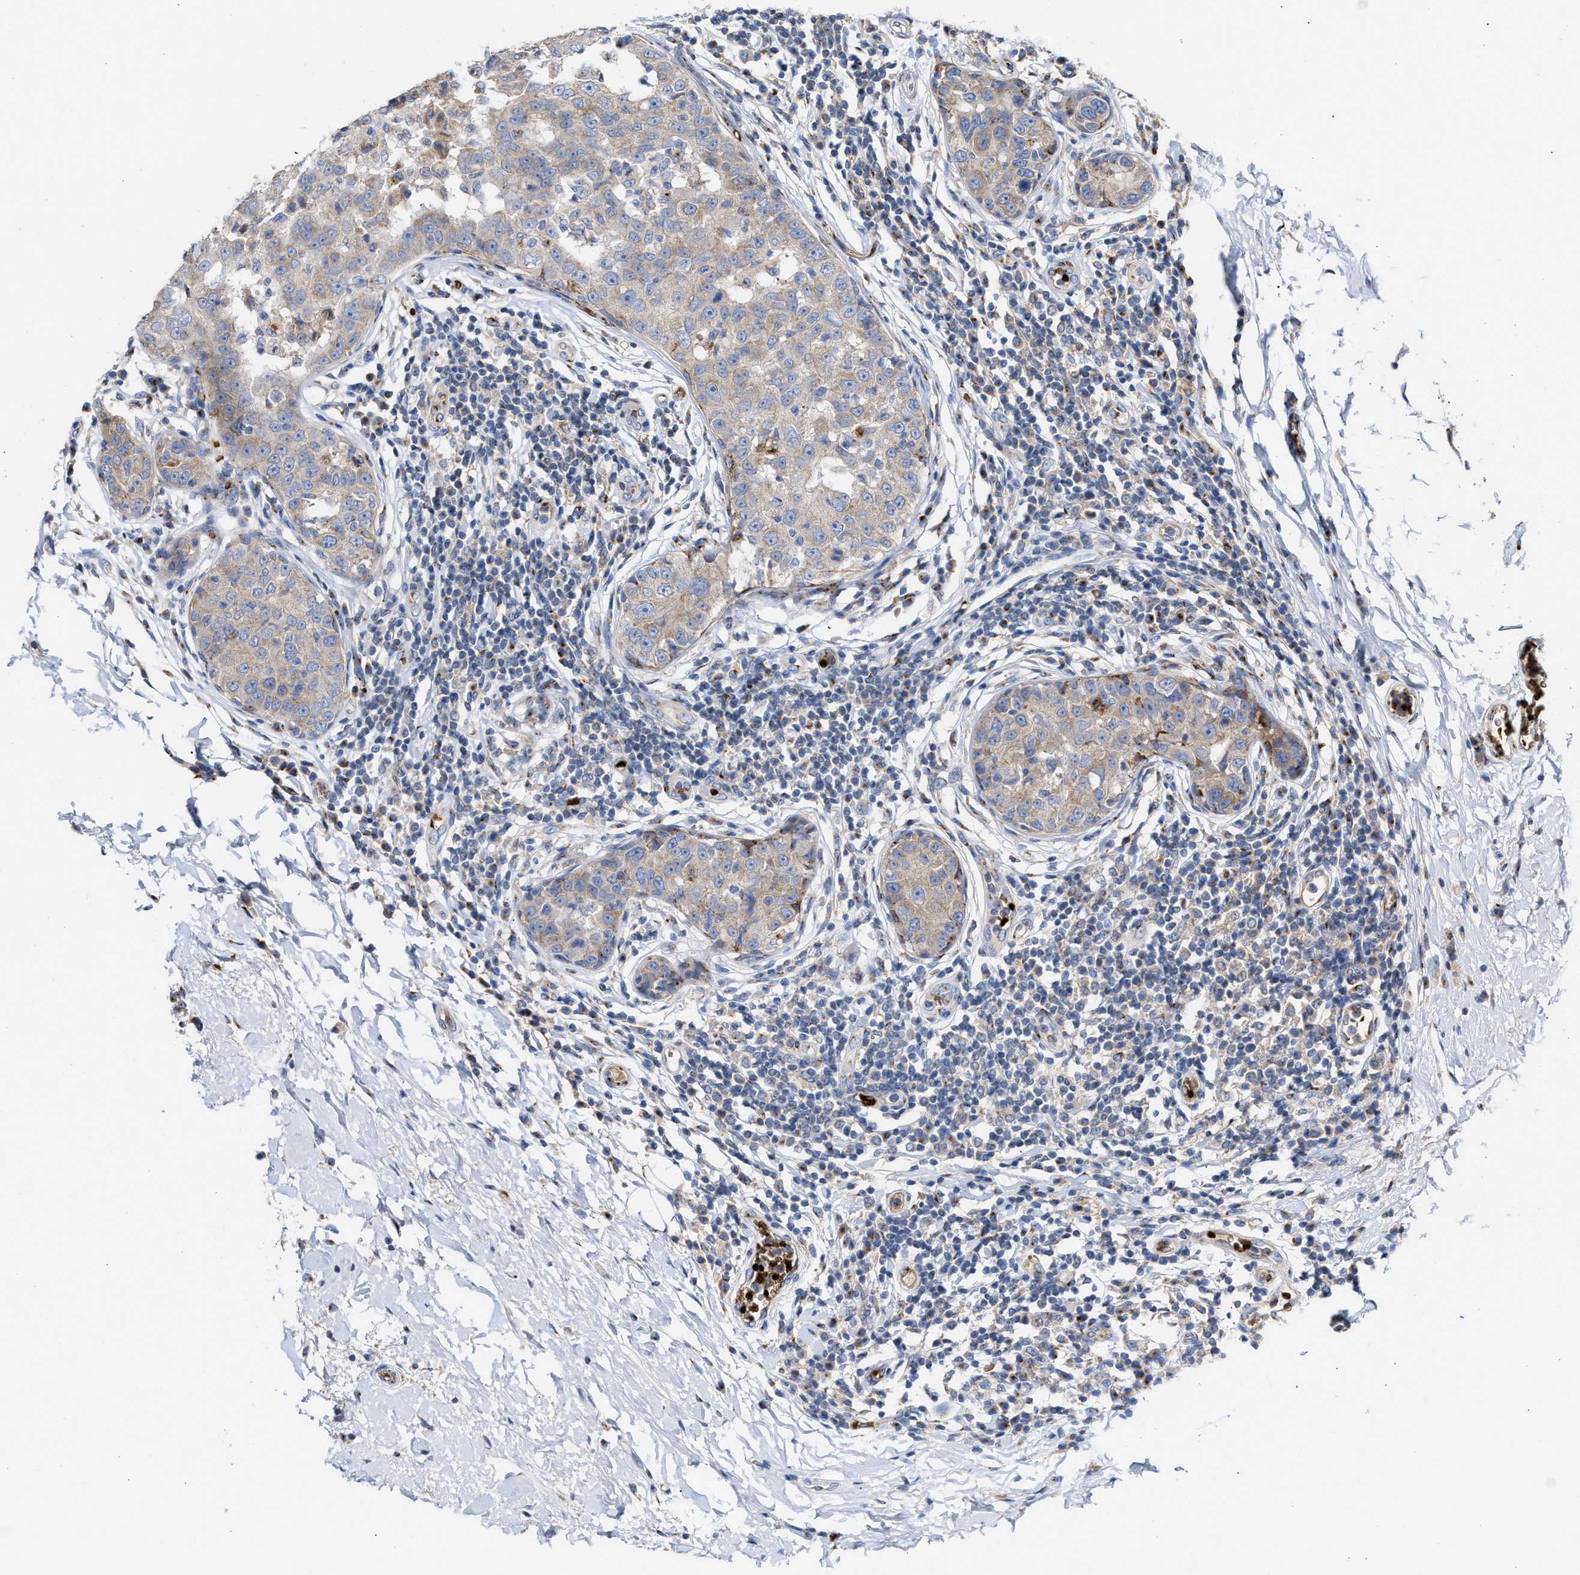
{"staining": {"intensity": "weak", "quantity": "25%-75%", "location": "cytoplasmic/membranous"}, "tissue": "breast cancer", "cell_type": "Tumor cells", "image_type": "cancer", "snomed": [{"axis": "morphology", "description": "Duct carcinoma"}, {"axis": "topography", "description": "Breast"}], "caption": "Brown immunohistochemical staining in human breast invasive ductal carcinoma exhibits weak cytoplasmic/membranous positivity in approximately 25%-75% of tumor cells.", "gene": "CCL2", "patient": {"sex": "female", "age": 27}}